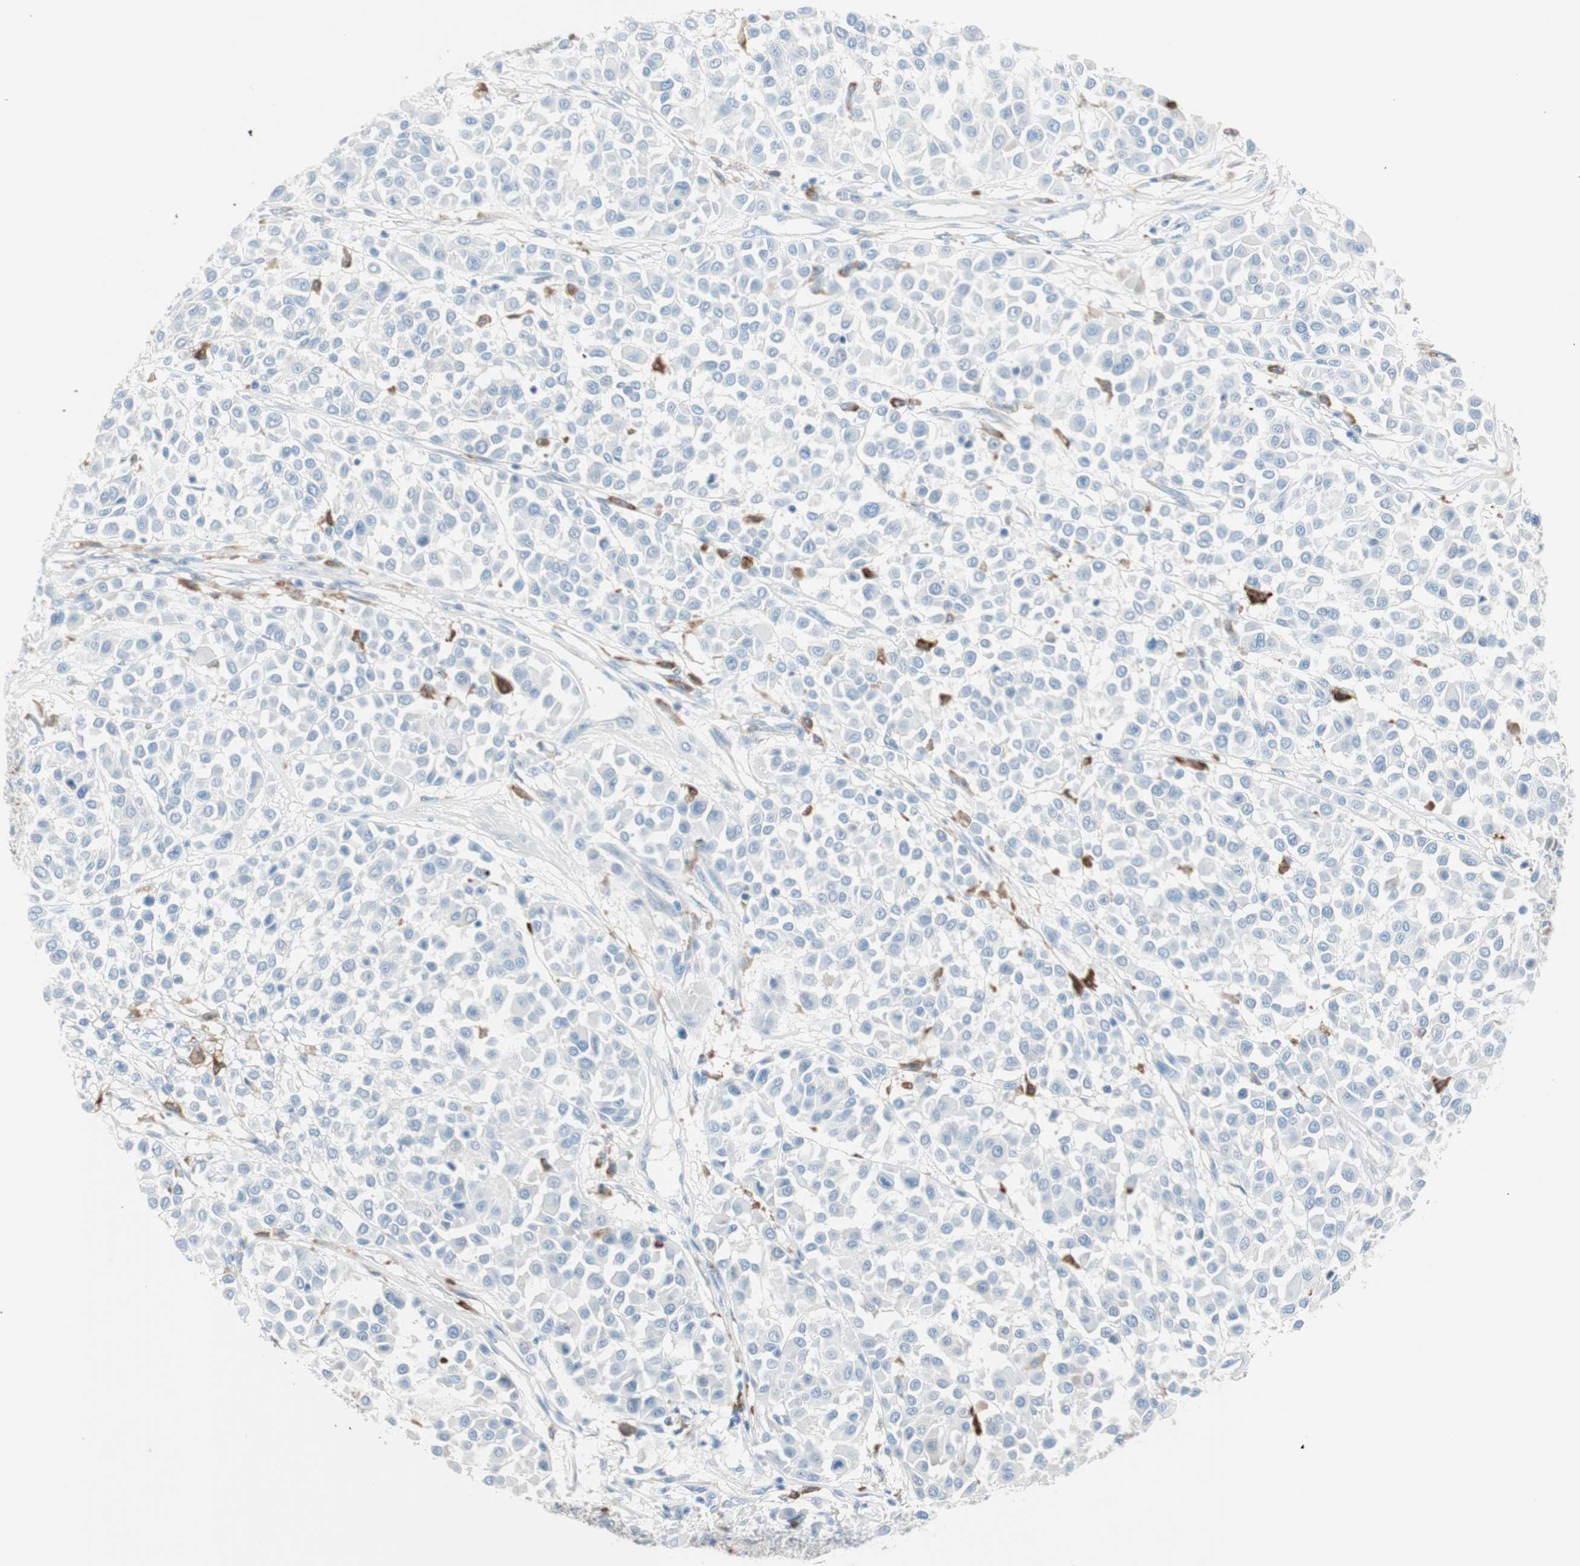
{"staining": {"intensity": "negative", "quantity": "none", "location": "none"}, "tissue": "melanoma", "cell_type": "Tumor cells", "image_type": "cancer", "snomed": [{"axis": "morphology", "description": "Malignant melanoma, Metastatic site"}, {"axis": "topography", "description": "Soft tissue"}], "caption": "An IHC image of melanoma is shown. There is no staining in tumor cells of melanoma.", "gene": "GLUL", "patient": {"sex": "male", "age": 41}}